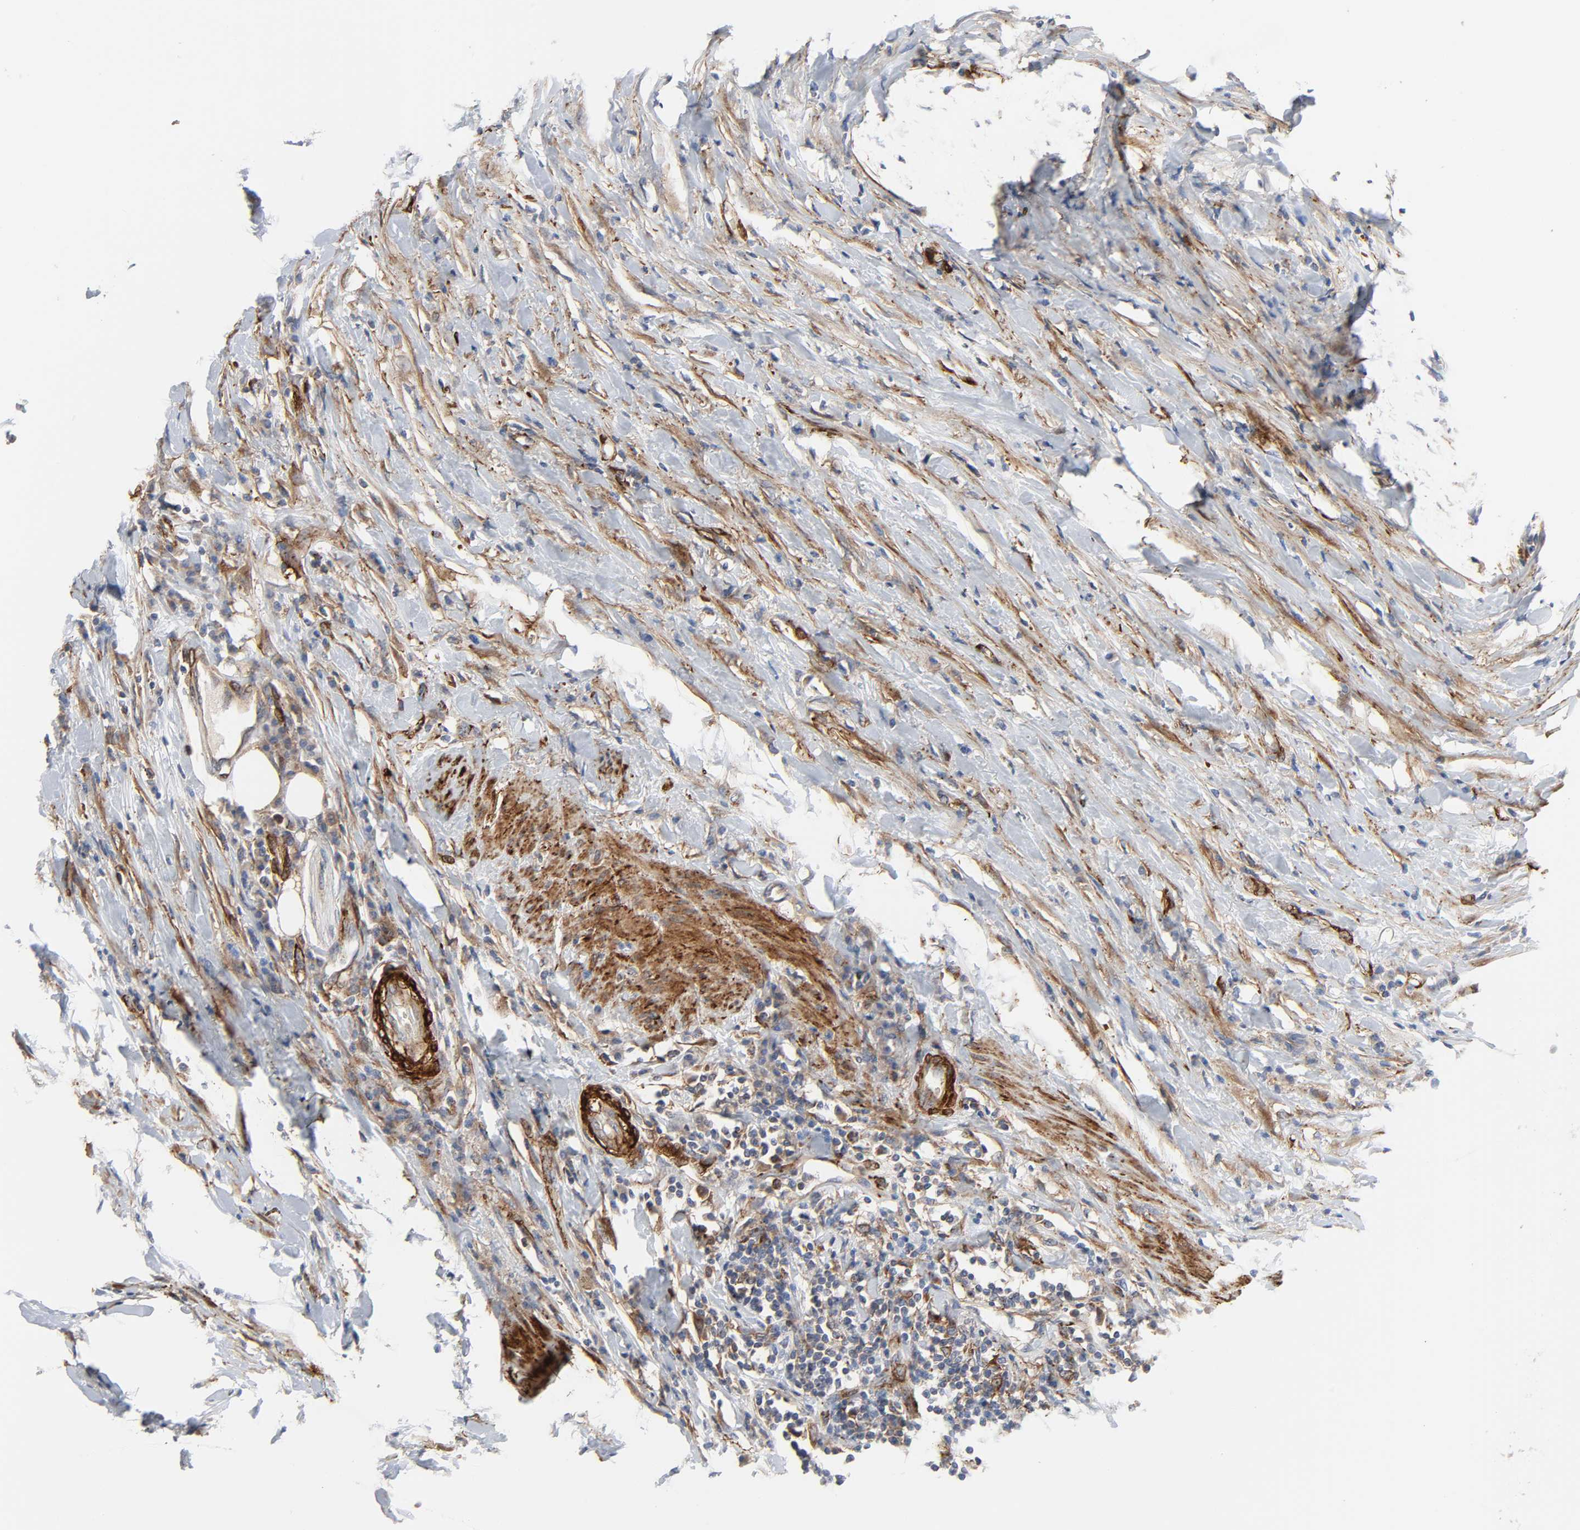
{"staining": {"intensity": "moderate", "quantity": ">75%", "location": "cytoplasmic/membranous"}, "tissue": "urothelial cancer", "cell_type": "Tumor cells", "image_type": "cancer", "snomed": [{"axis": "morphology", "description": "Urothelial carcinoma, High grade"}, {"axis": "topography", "description": "Urinary bladder"}], "caption": "High-magnification brightfield microscopy of urothelial carcinoma (high-grade) stained with DAB (brown) and counterstained with hematoxylin (blue). tumor cells exhibit moderate cytoplasmic/membranous staining is present in approximately>75% of cells.", "gene": "ARHGAP1", "patient": {"sex": "male", "age": 61}}